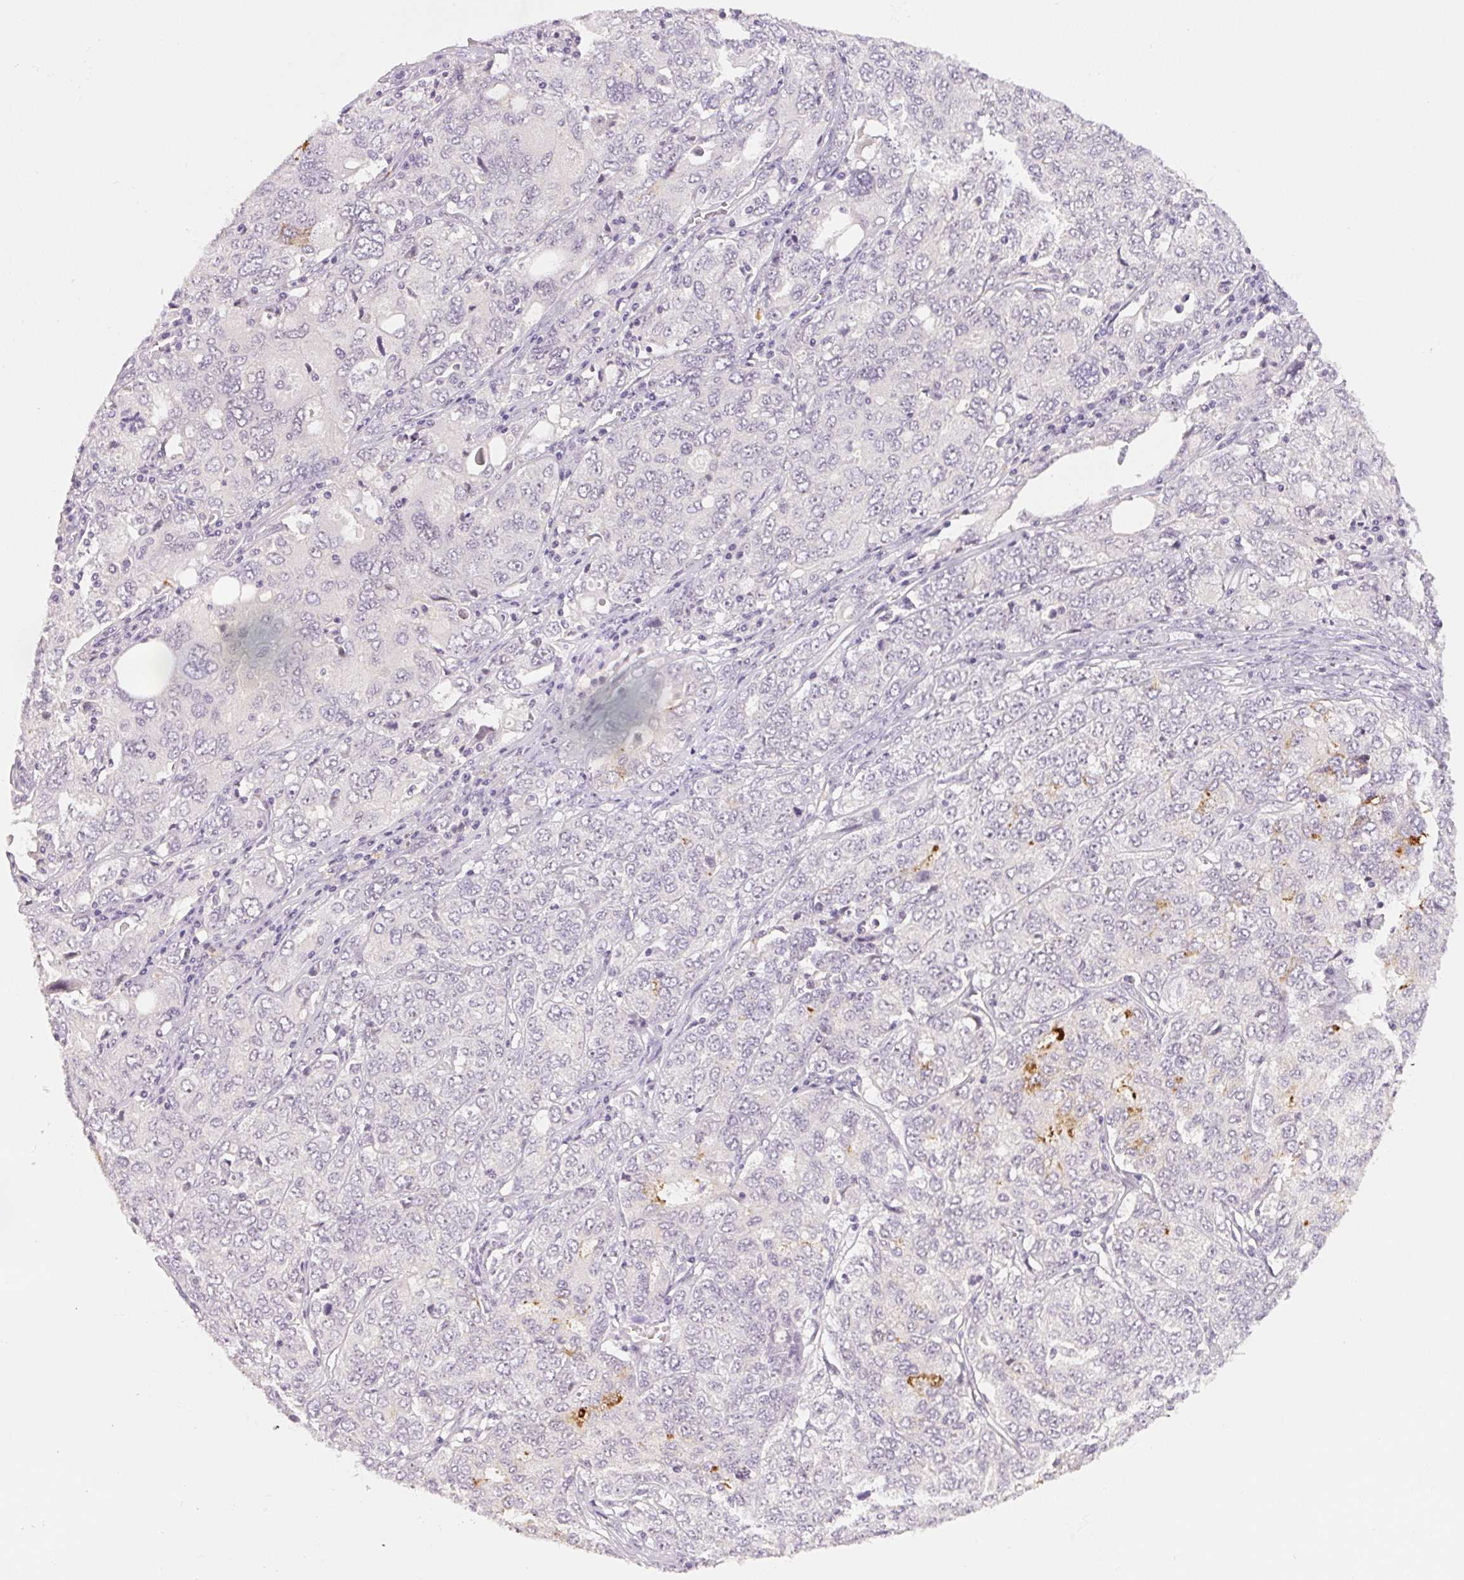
{"staining": {"intensity": "negative", "quantity": "none", "location": "none"}, "tissue": "ovarian cancer", "cell_type": "Tumor cells", "image_type": "cancer", "snomed": [{"axis": "morphology", "description": "Carcinoma, endometroid"}, {"axis": "topography", "description": "Ovary"}], "caption": "Tumor cells show no significant protein positivity in ovarian cancer.", "gene": "SGF29", "patient": {"sex": "female", "age": 62}}